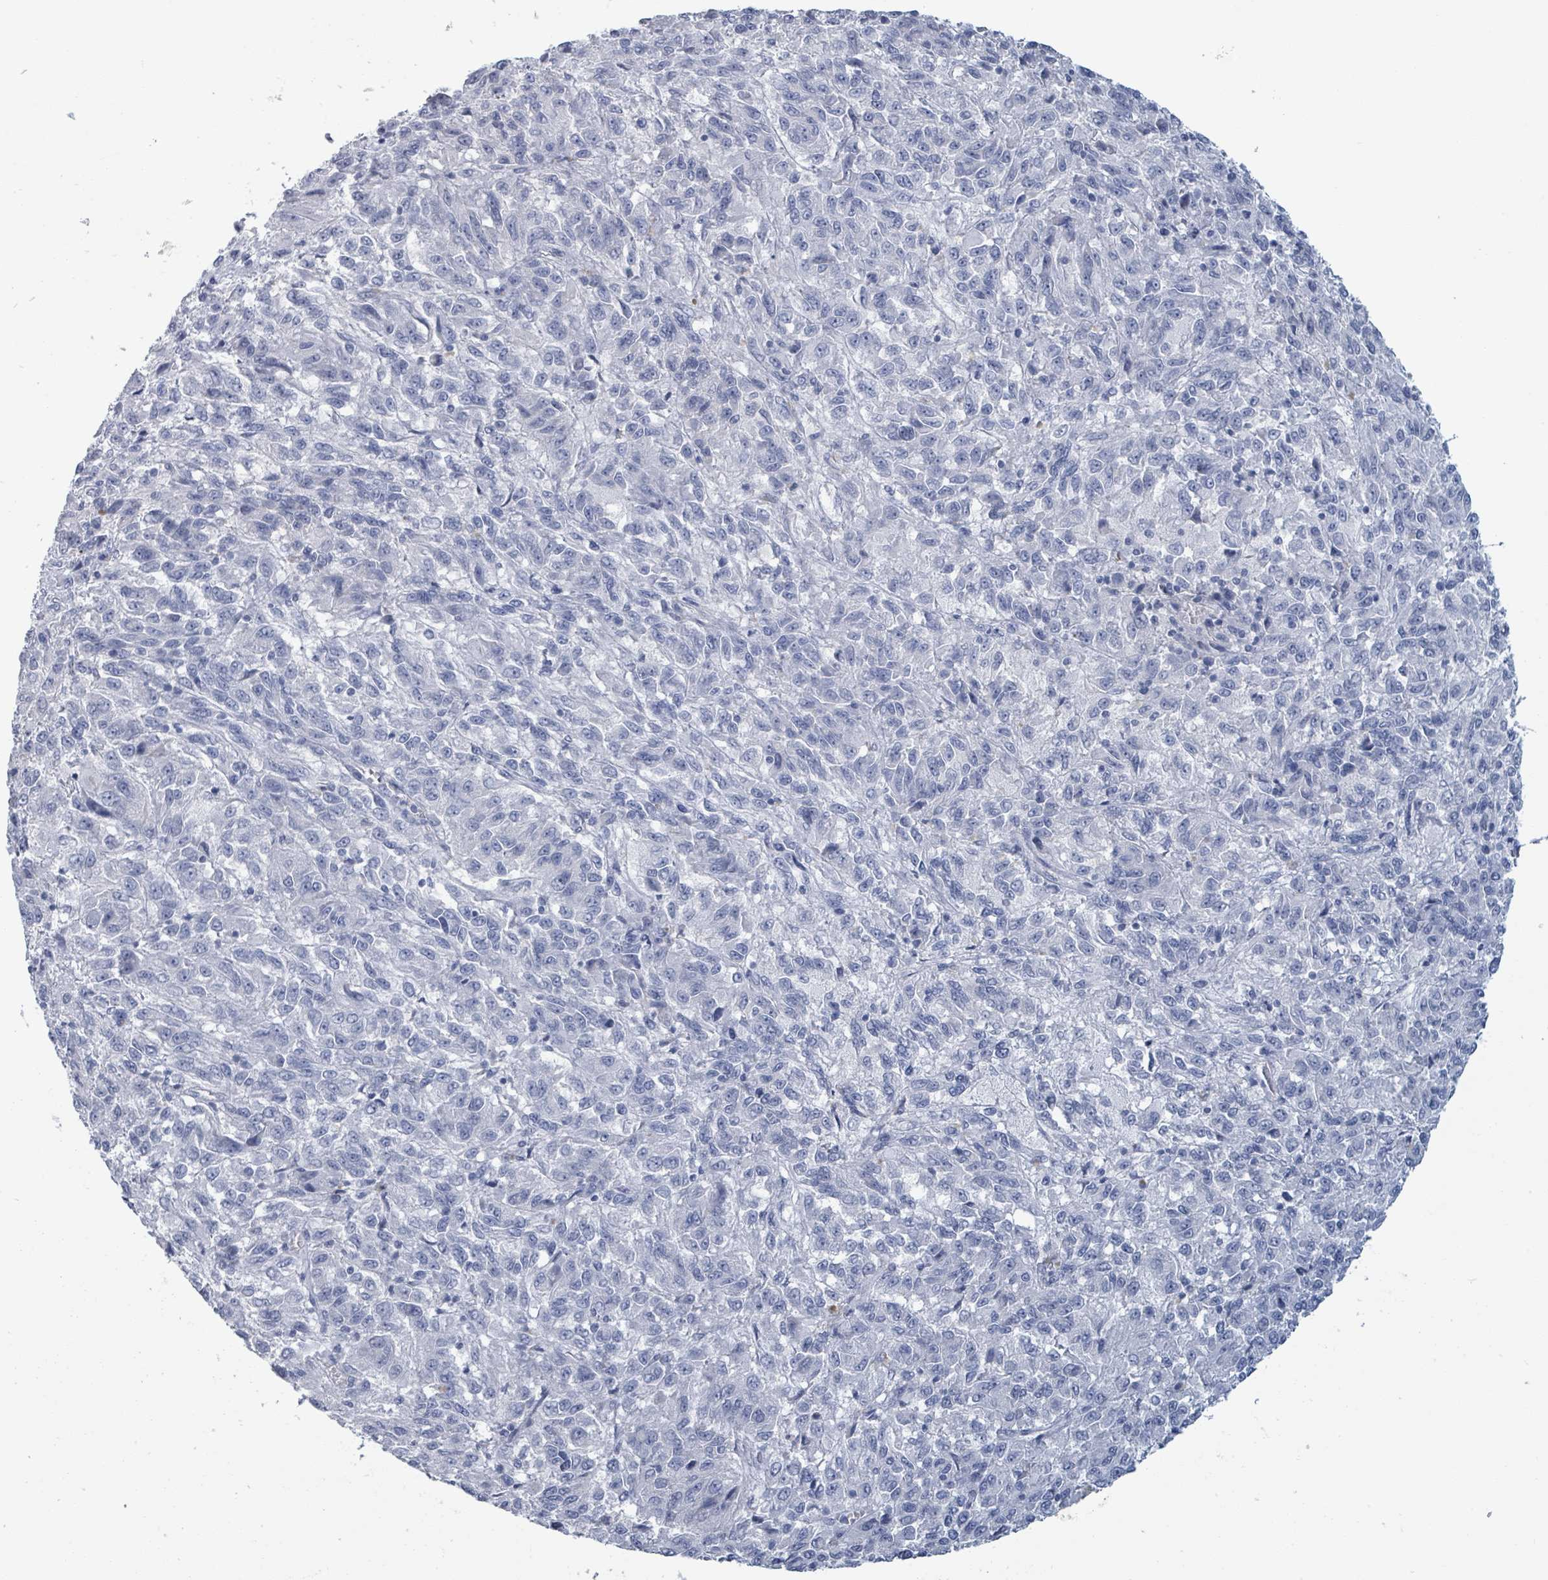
{"staining": {"intensity": "negative", "quantity": "none", "location": "none"}, "tissue": "melanoma", "cell_type": "Tumor cells", "image_type": "cancer", "snomed": [{"axis": "morphology", "description": "Malignant melanoma, Metastatic site"}, {"axis": "topography", "description": "Lung"}], "caption": "Immunohistochemical staining of human melanoma displays no significant expression in tumor cells.", "gene": "VPS13D", "patient": {"sex": "male", "age": 64}}